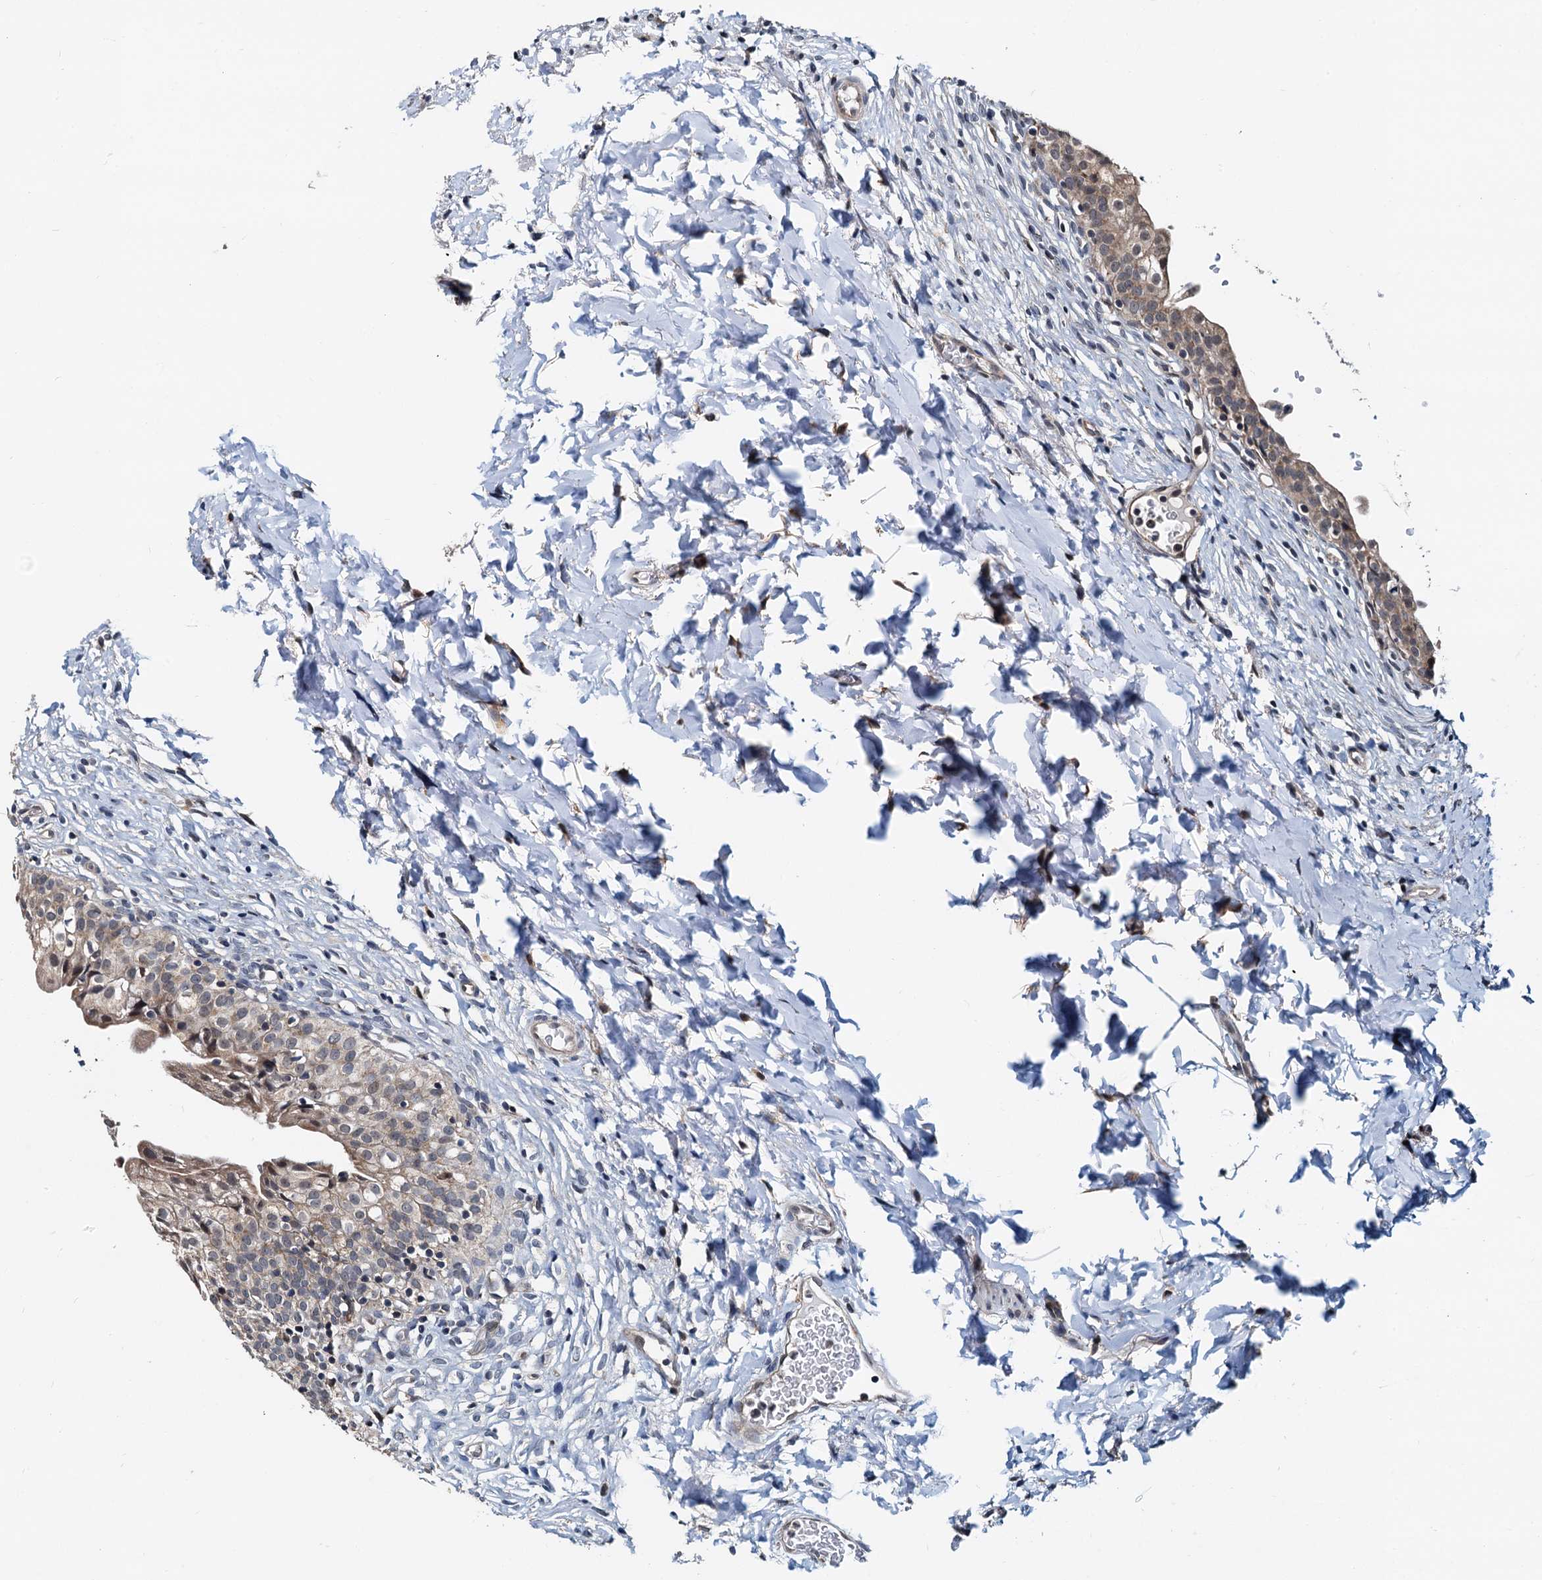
{"staining": {"intensity": "weak", "quantity": "25%-75%", "location": "cytoplasmic/membranous"}, "tissue": "urinary bladder", "cell_type": "Urothelial cells", "image_type": "normal", "snomed": [{"axis": "morphology", "description": "Normal tissue, NOS"}, {"axis": "topography", "description": "Urinary bladder"}], "caption": "This image displays benign urinary bladder stained with immunohistochemistry (IHC) to label a protein in brown. The cytoplasmic/membranous of urothelial cells show weak positivity for the protein. Nuclei are counter-stained blue.", "gene": "MCMBP", "patient": {"sex": "male", "age": 55}}